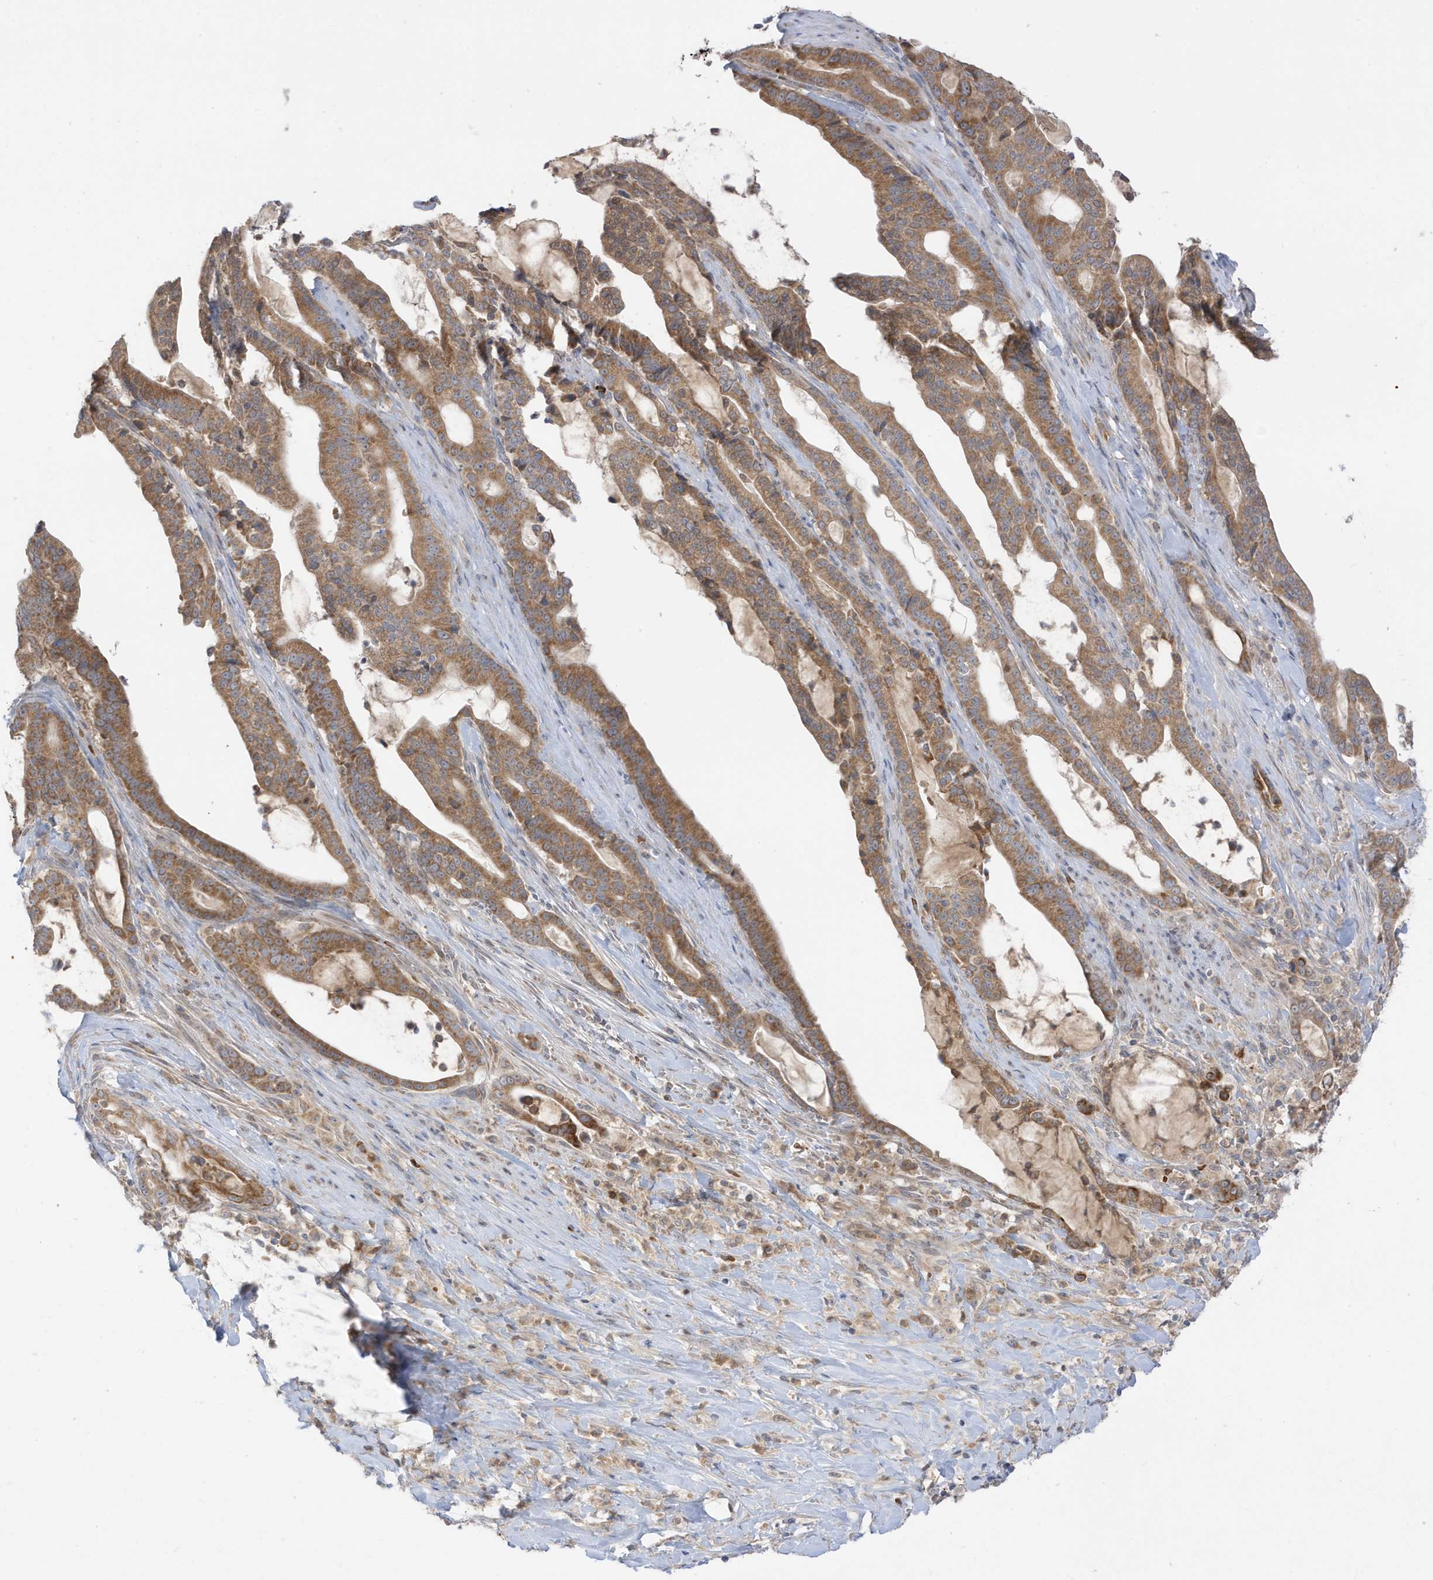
{"staining": {"intensity": "moderate", "quantity": ">75%", "location": "cytoplasmic/membranous"}, "tissue": "pancreatic cancer", "cell_type": "Tumor cells", "image_type": "cancer", "snomed": [{"axis": "morphology", "description": "Adenocarcinoma, NOS"}, {"axis": "topography", "description": "Pancreas"}], "caption": "Moderate cytoplasmic/membranous expression is seen in approximately >75% of tumor cells in pancreatic cancer (adenocarcinoma).", "gene": "NPPC", "patient": {"sex": "male", "age": 63}}